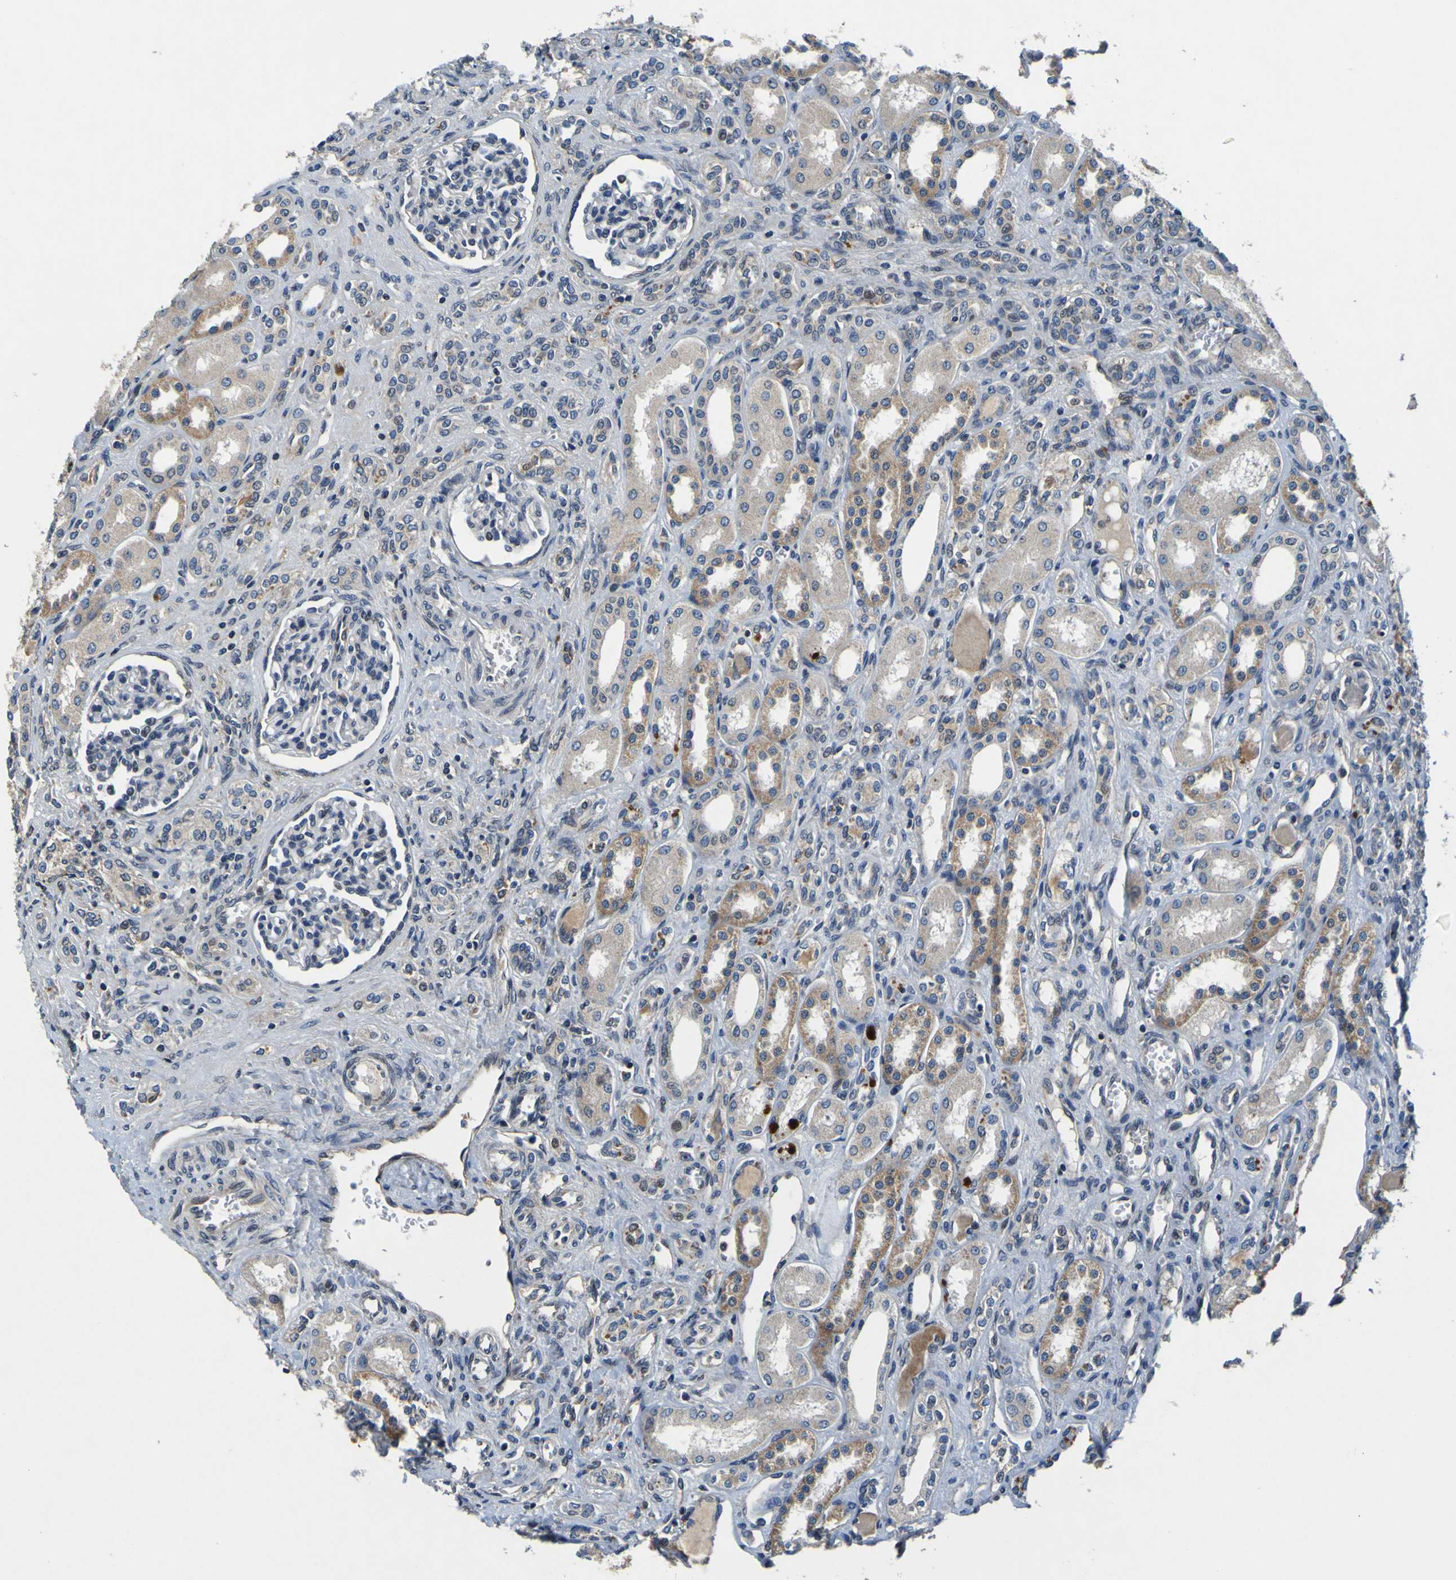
{"staining": {"intensity": "negative", "quantity": "none", "location": "none"}, "tissue": "kidney", "cell_type": "Cells in glomeruli", "image_type": "normal", "snomed": [{"axis": "morphology", "description": "Normal tissue, NOS"}, {"axis": "topography", "description": "Kidney"}], "caption": "A histopathology image of kidney stained for a protein displays no brown staining in cells in glomeruli. (Brightfield microscopy of DAB (3,3'-diaminobenzidine) IHC at high magnification).", "gene": "EPHB4", "patient": {"sex": "male", "age": 7}}